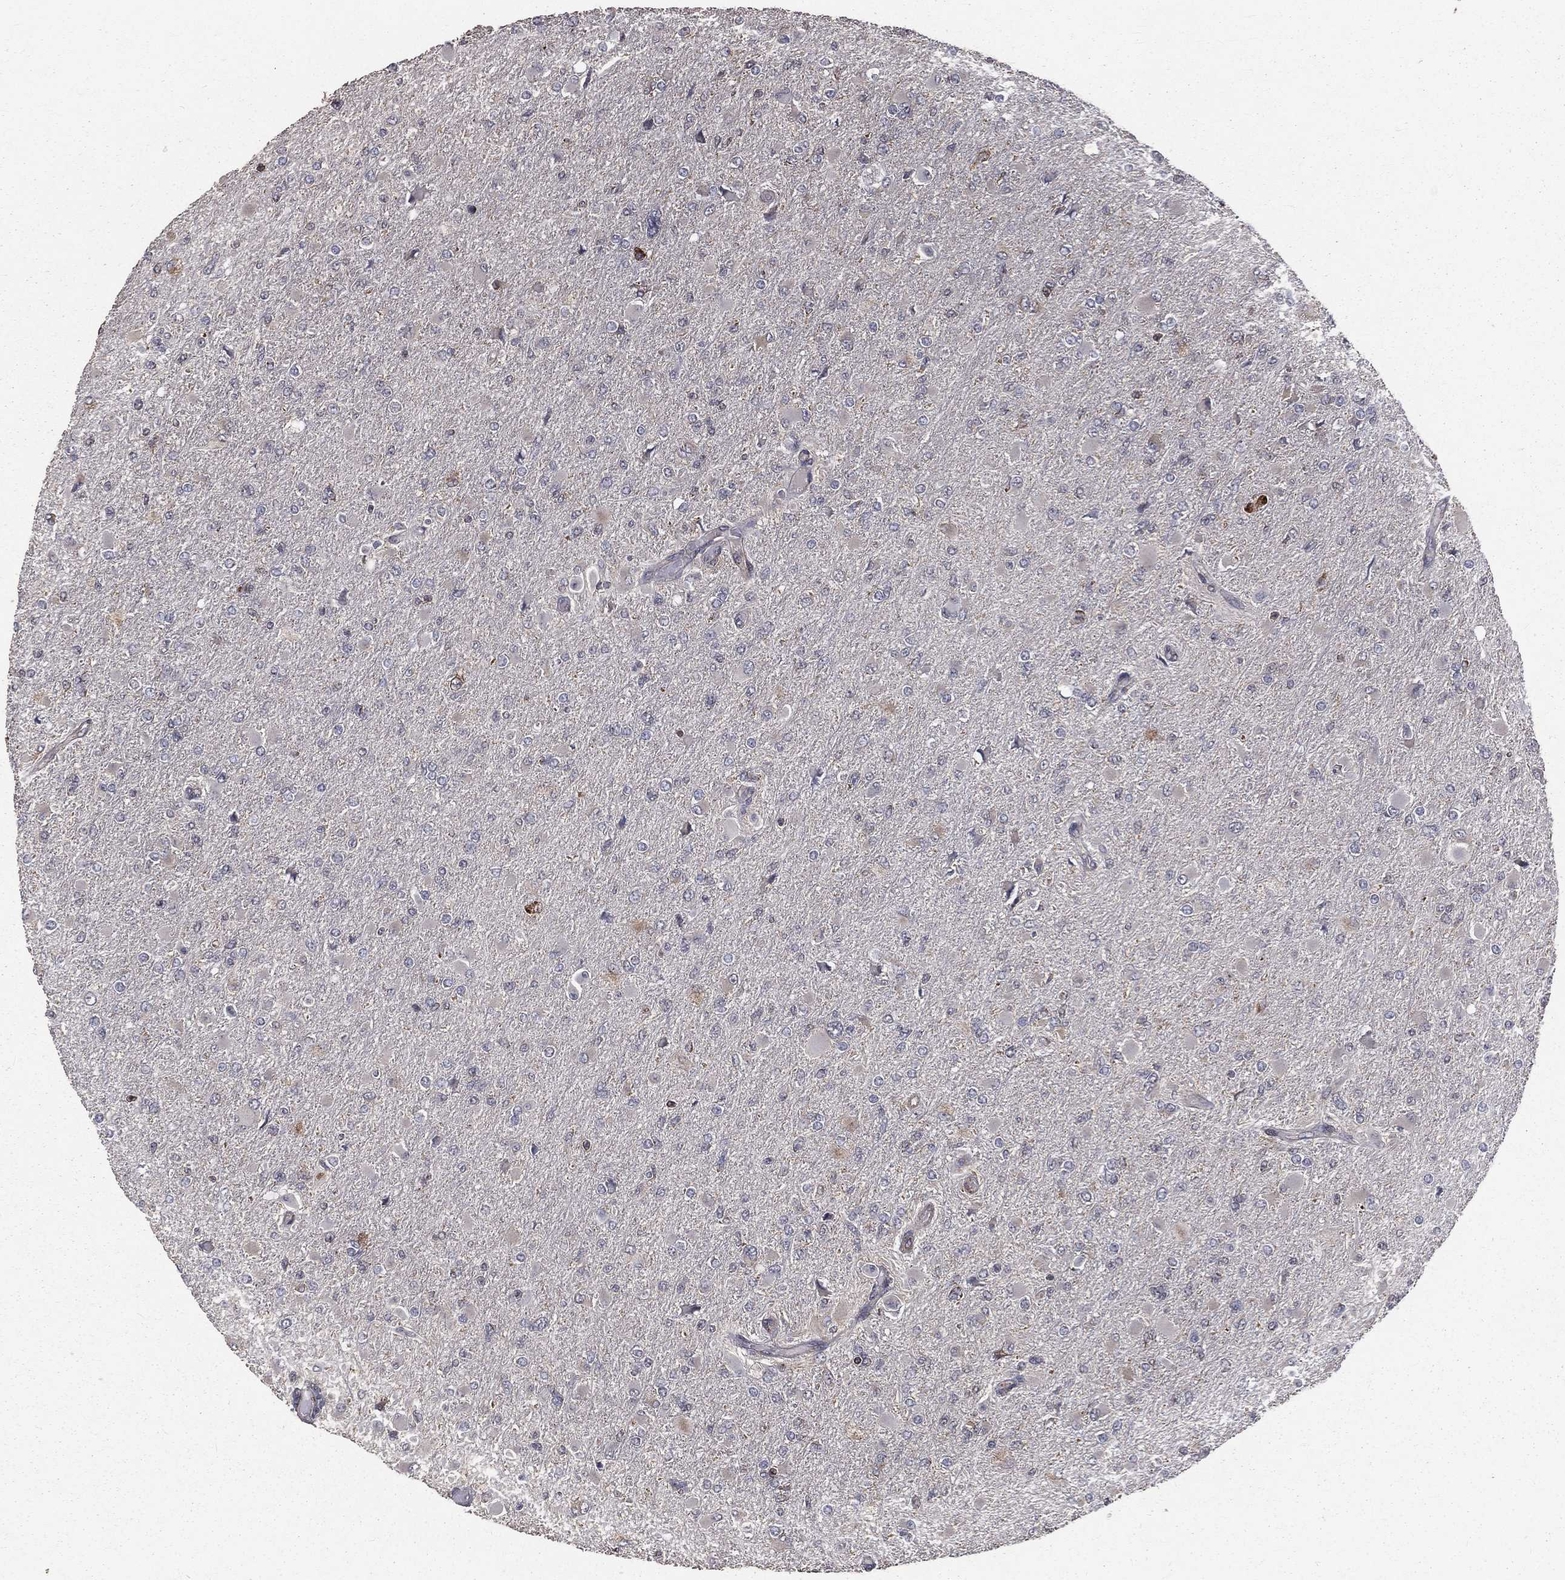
{"staining": {"intensity": "weak", "quantity": "<25%", "location": "cytoplasmic/membranous"}, "tissue": "glioma", "cell_type": "Tumor cells", "image_type": "cancer", "snomed": [{"axis": "morphology", "description": "Glioma, malignant, High grade"}, {"axis": "topography", "description": "Cerebral cortex"}], "caption": "Tumor cells are negative for protein expression in human malignant high-grade glioma.", "gene": "OLFML1", "patient": {"sex": "female", "age": 36}}